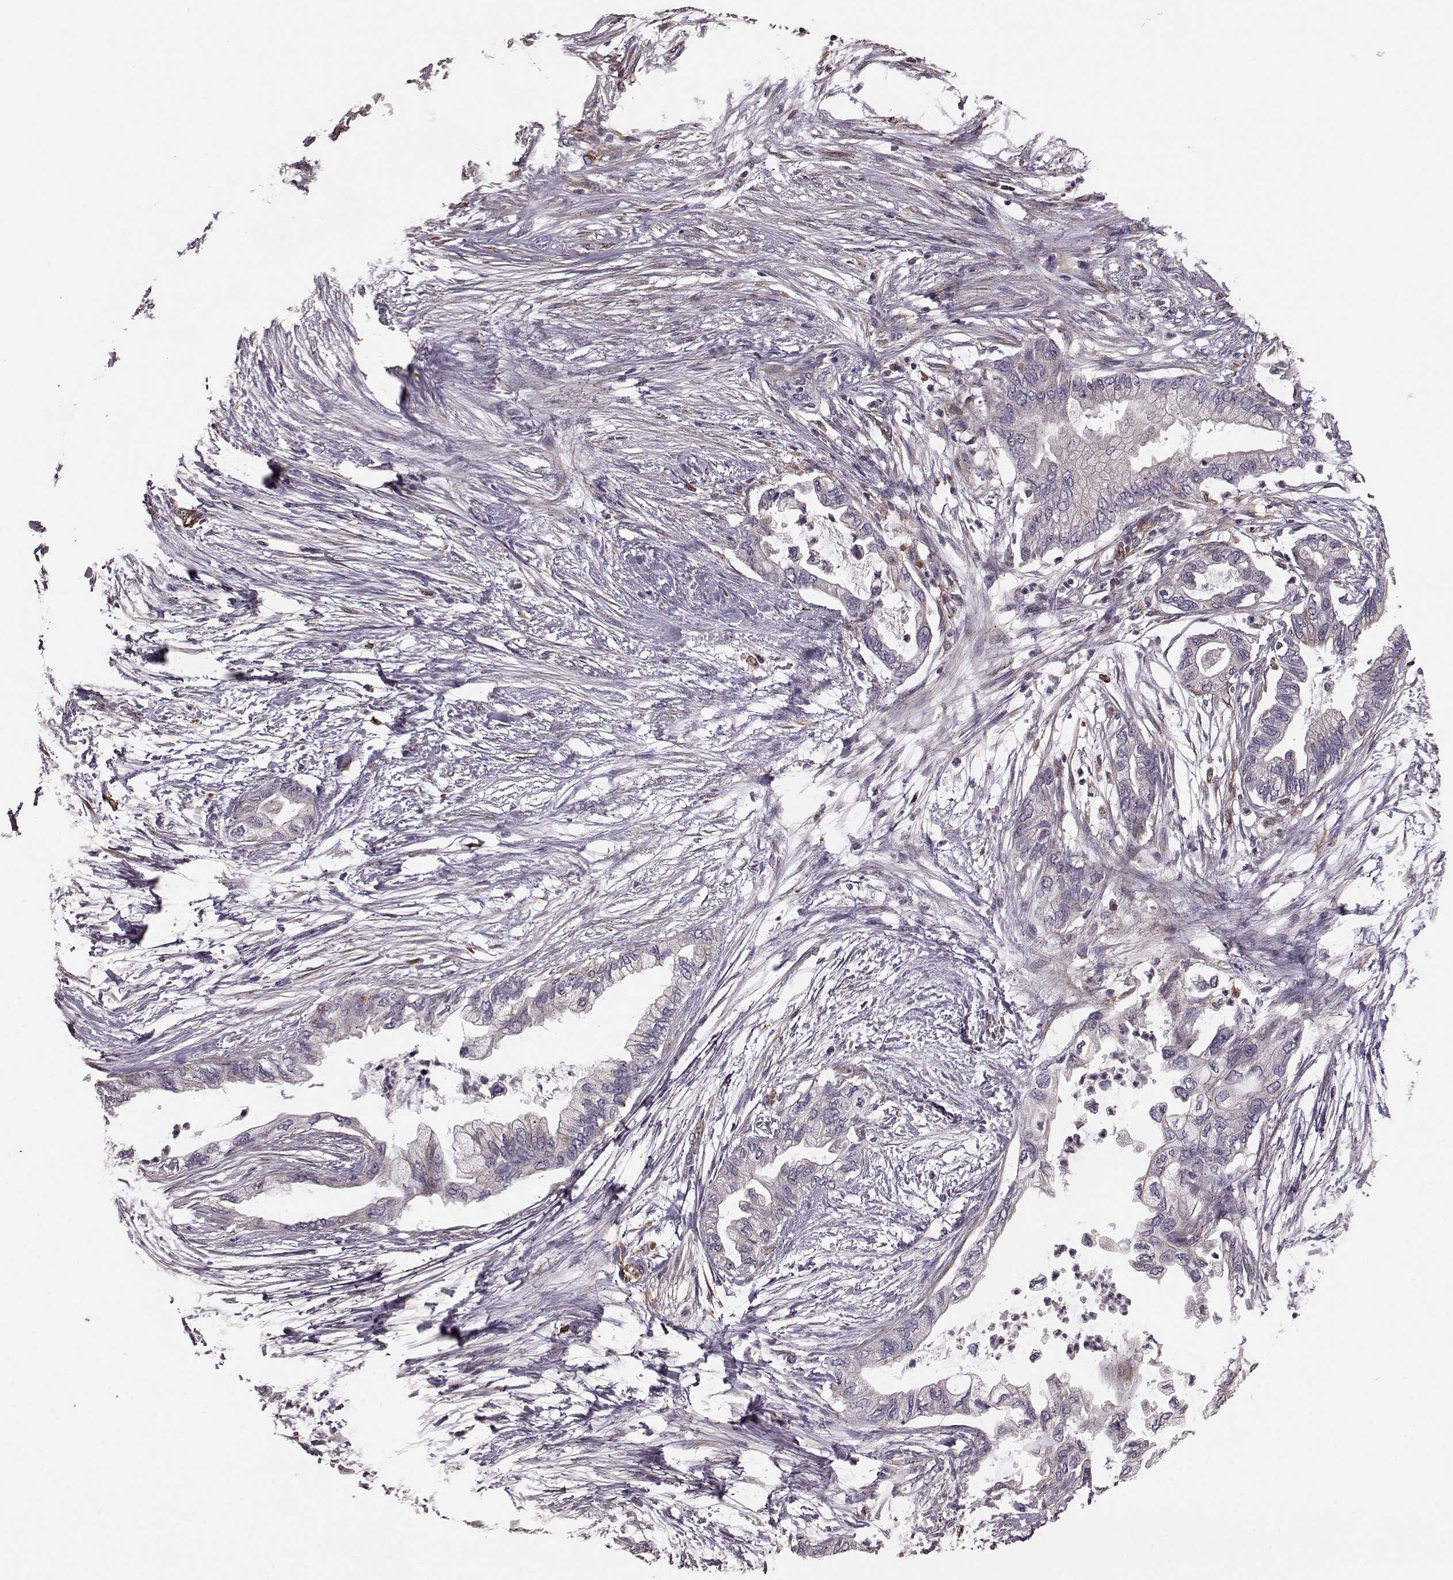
{"staining": {"intensity": "negative", "quantity": "none", "location": "none"}, "tissue": "pancreatic cancer", "cell_type": "Tumor cells", "image_type": "cancer", "snomed": [{"axis": "morphology", "description": "Normal tissue, NOS"}, {"axis": "morphology", "description": "Adenocarcinoma, NOS"}, {"axis": "topography", "description": "Pancreas"}, {"axis": "topography", "description": "Duodenum"}], "caption": "Immunohistochemistry (IHC) micrograph of neoplastic tissue: adenocarcinoma (pancreatic) stained with DAB (3,3'-diaminobenzidine) displays no significant protein positivity in tumor cells.", "gene": "NTF3", "patient": {"sex": "female", "age": 60}}